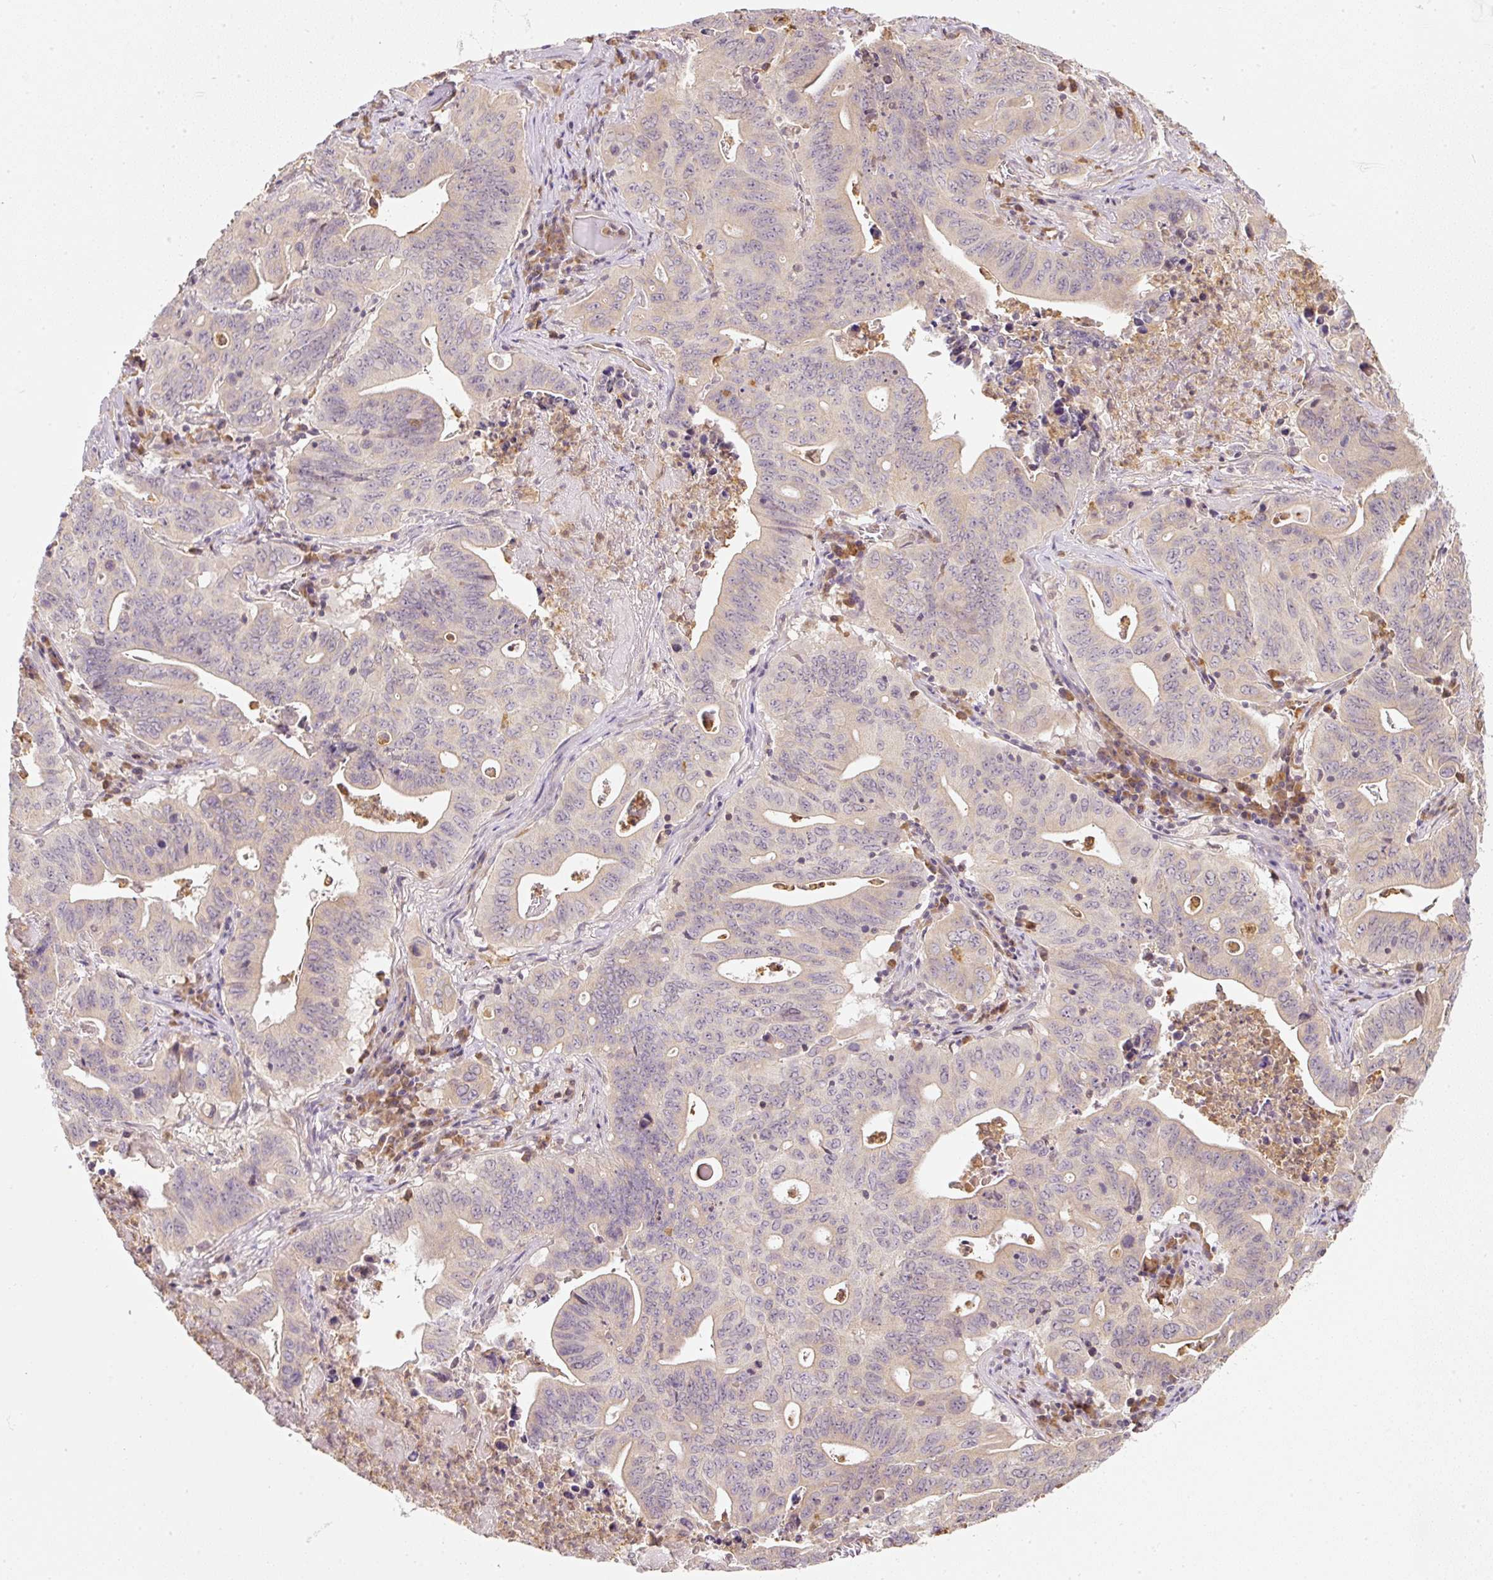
{"staining": {"intensity": "weak", "quantity": "<25%", "location": "cytoplasmic/membranous"}, "tissue": "lung cancer", "cell_type": "Tumor cells", "image_type": "cancer", "snomed": [{"axis": "morphology", "description": "Adenocarcinoma, NOS"}, {"axis": "topography", "description": "Lung"}], "caption": "DAB immunohistochemical staining of lung cancer demonstrates no significant expression in tumor cells.", "gene": "CTTNBP2", "patient": {"sex": "female", "age": 60}}